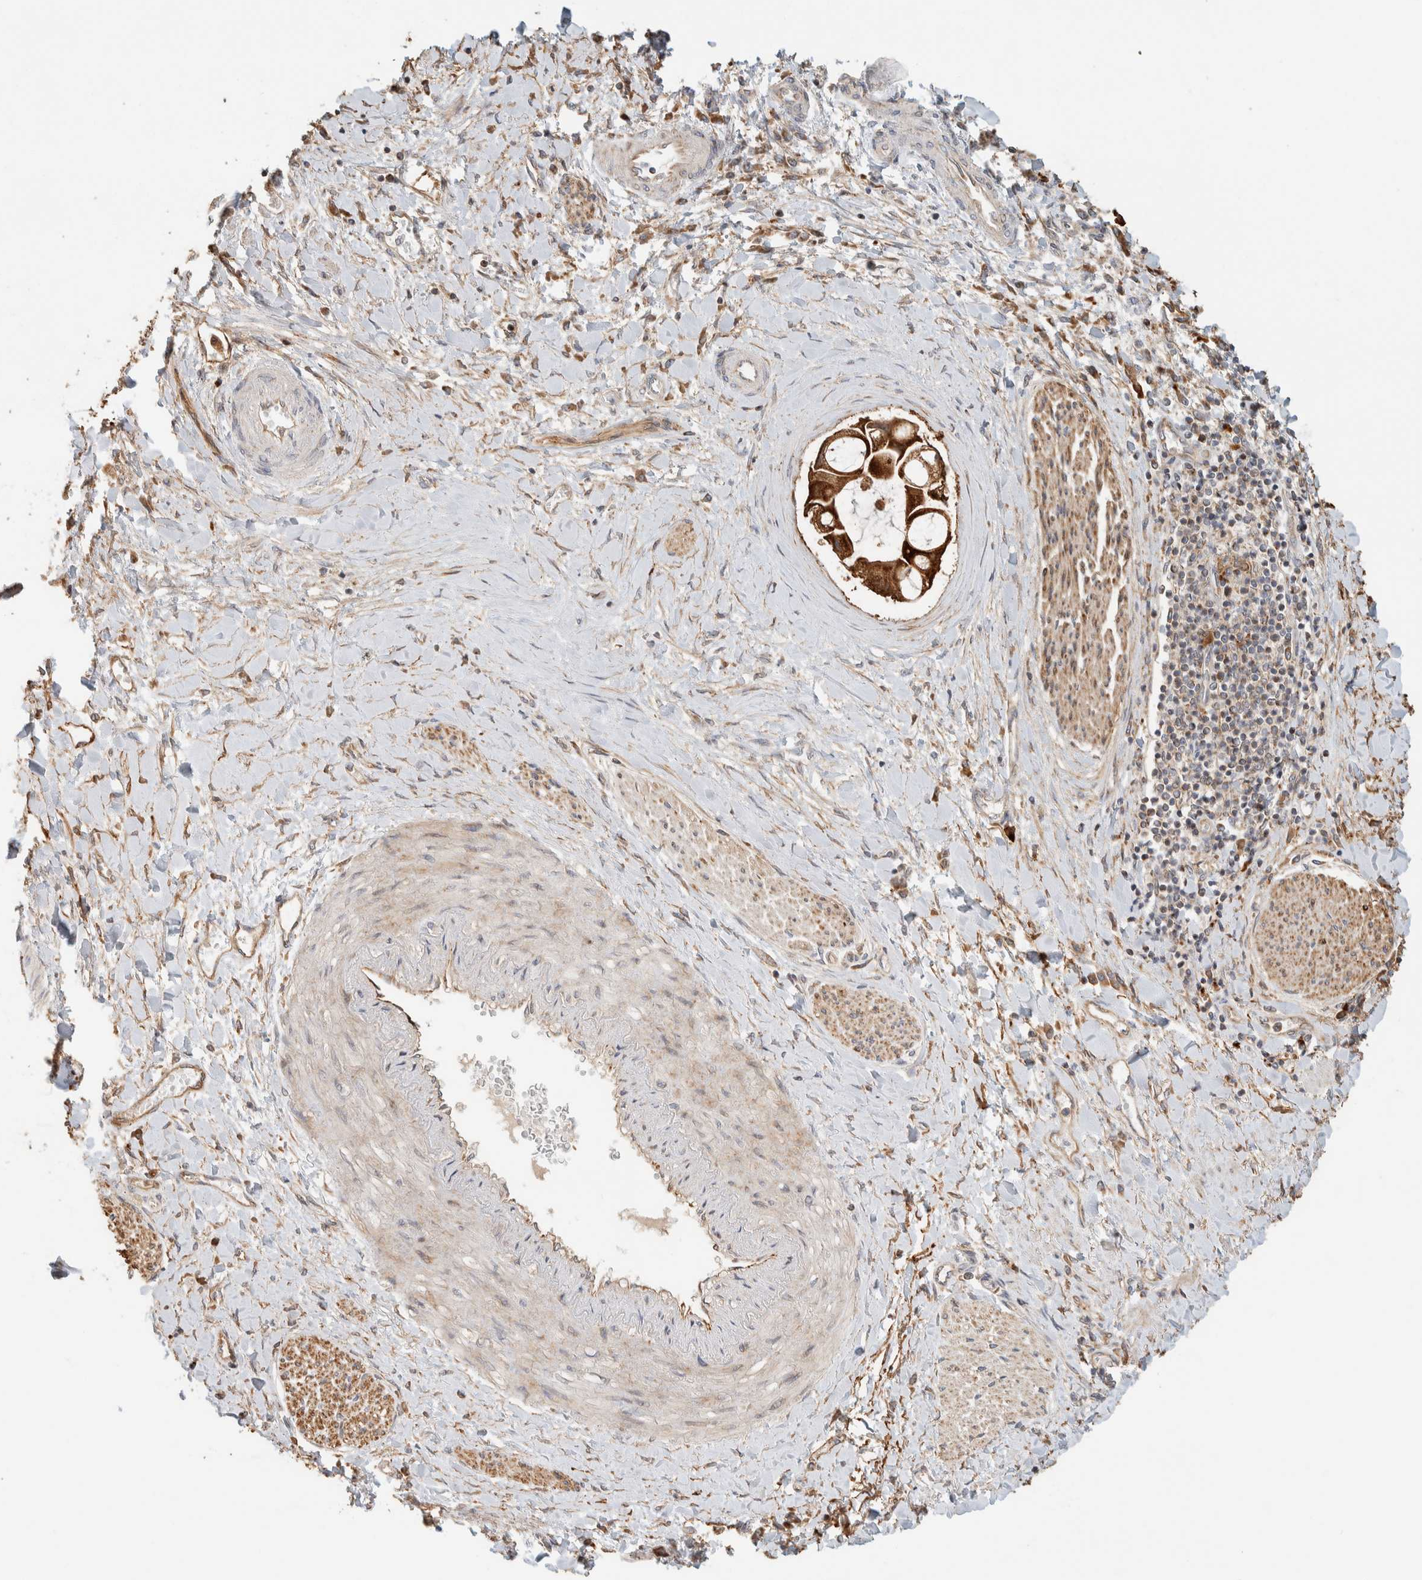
{"staining": {"intensity": "strong", "quantity": ">75%", "location": "cytoplasmic/membranous"}, "tissue": "liver cancer", "cell_type": "Tumor cells", "image_type": "cancer", "snomed": [{"axis": "morphology", "description": "Cholangiocarcinoma"}, {"axis": "topography", "description": "Liver"}], "caption": "Liver cancer tissue demonstrates strong cytoplasmic/membranous positivity in about >75% of tumor cells The staining is performed using DAB (3,3'-diaminobenzidine) brown chromogen to label protein expression. The nuclei are counter-stained blue using hematoxylin.", "gene": "KIF9", "patient": {"sex": "male", "age": 50}}